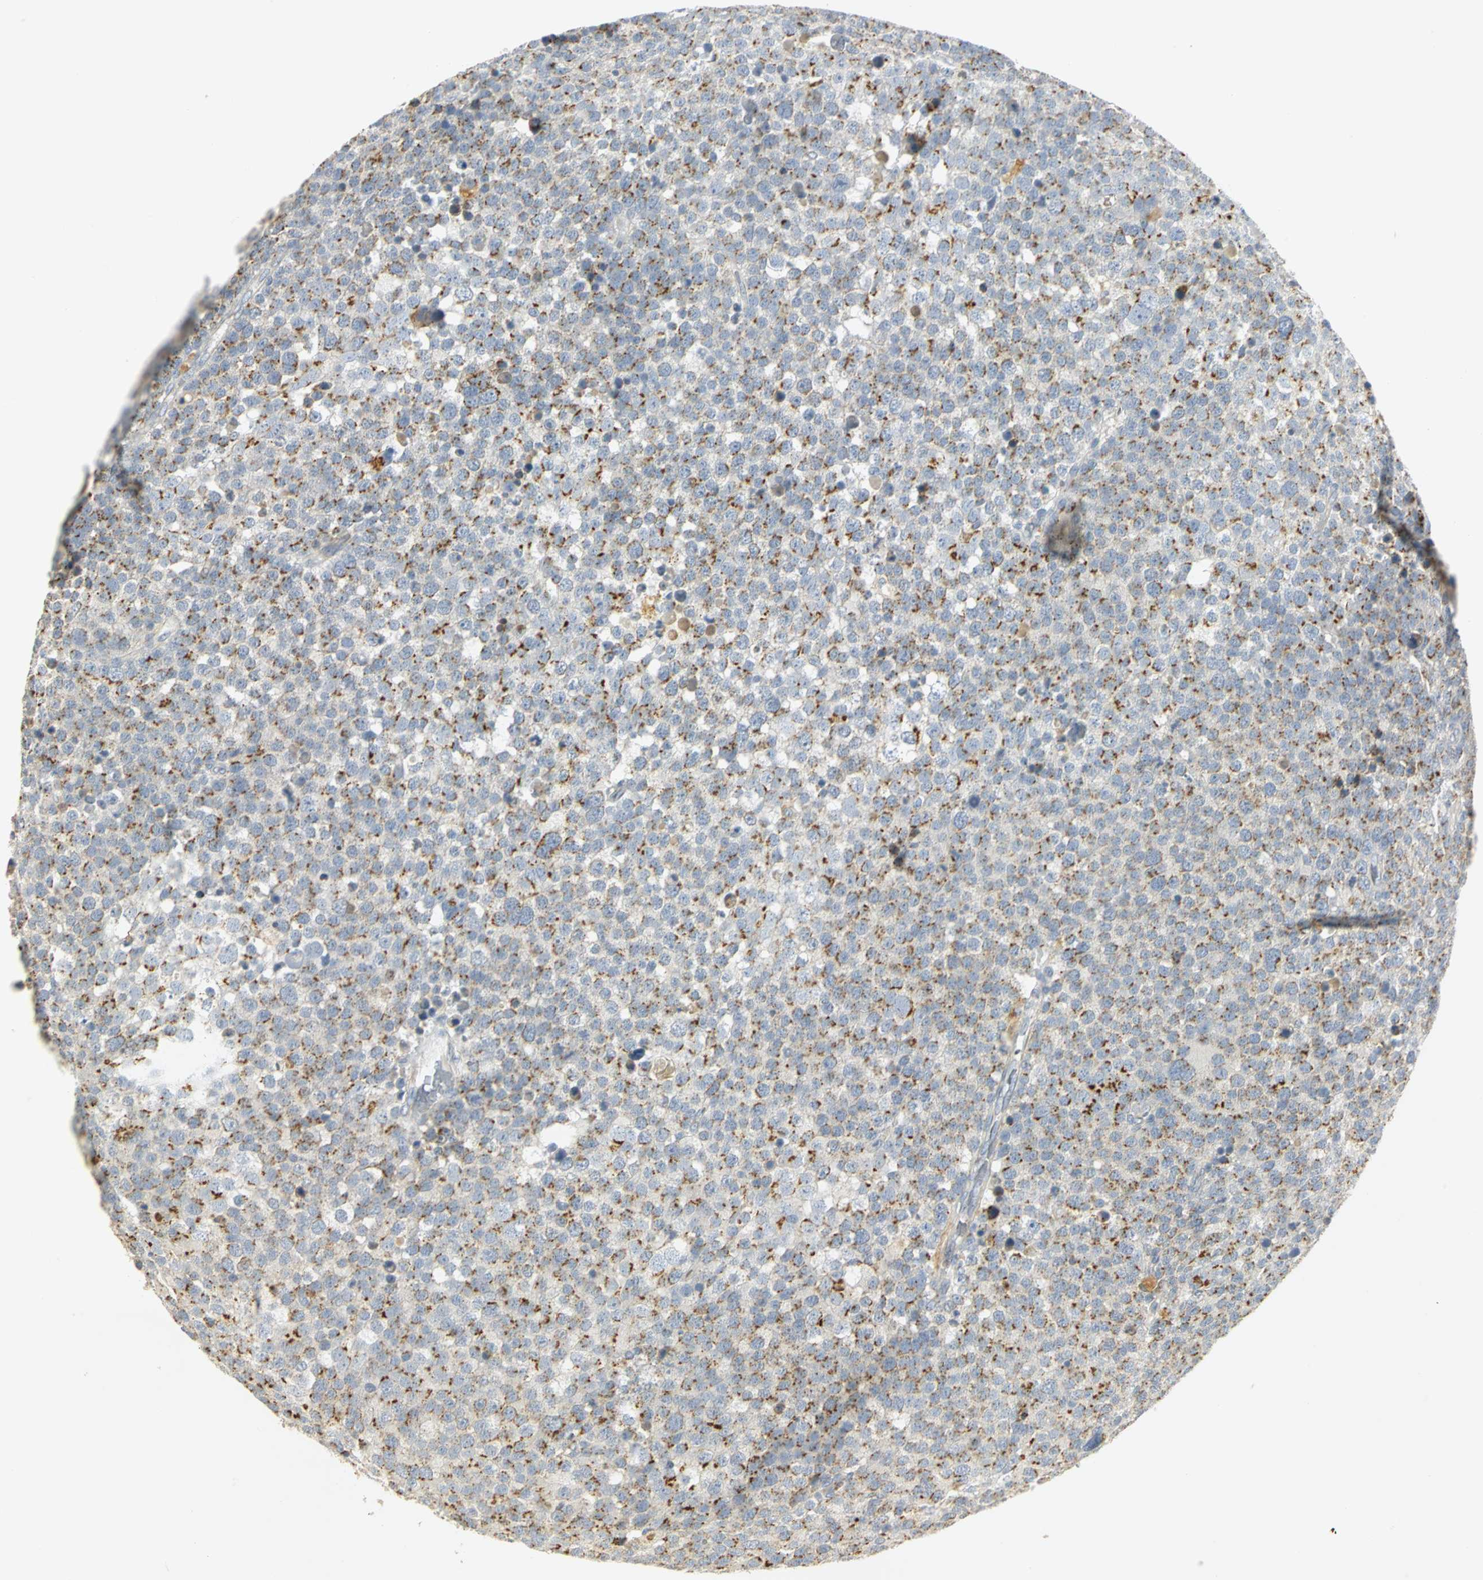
{"staining": {"intensity": "moderate", "quantity": "25%-75%", "location": "cytoplasmic/membranous"}, "tissue": "testis cancer", "cell_type": "Tumor cells", "image_type": "cancer", "snomed": [{"axis": "morphology", "description": "Seminoma, NOS"}, {"axis": "topography", "description": "Testis"}], "caption": "Testis cancer (seminoma) tissue reveals moderate cytoplasmic/membranous positivity in about 25%-75% of tumor cells", "gene": "TM9SF2", "patient": {"sex": "male", "age": 71}}